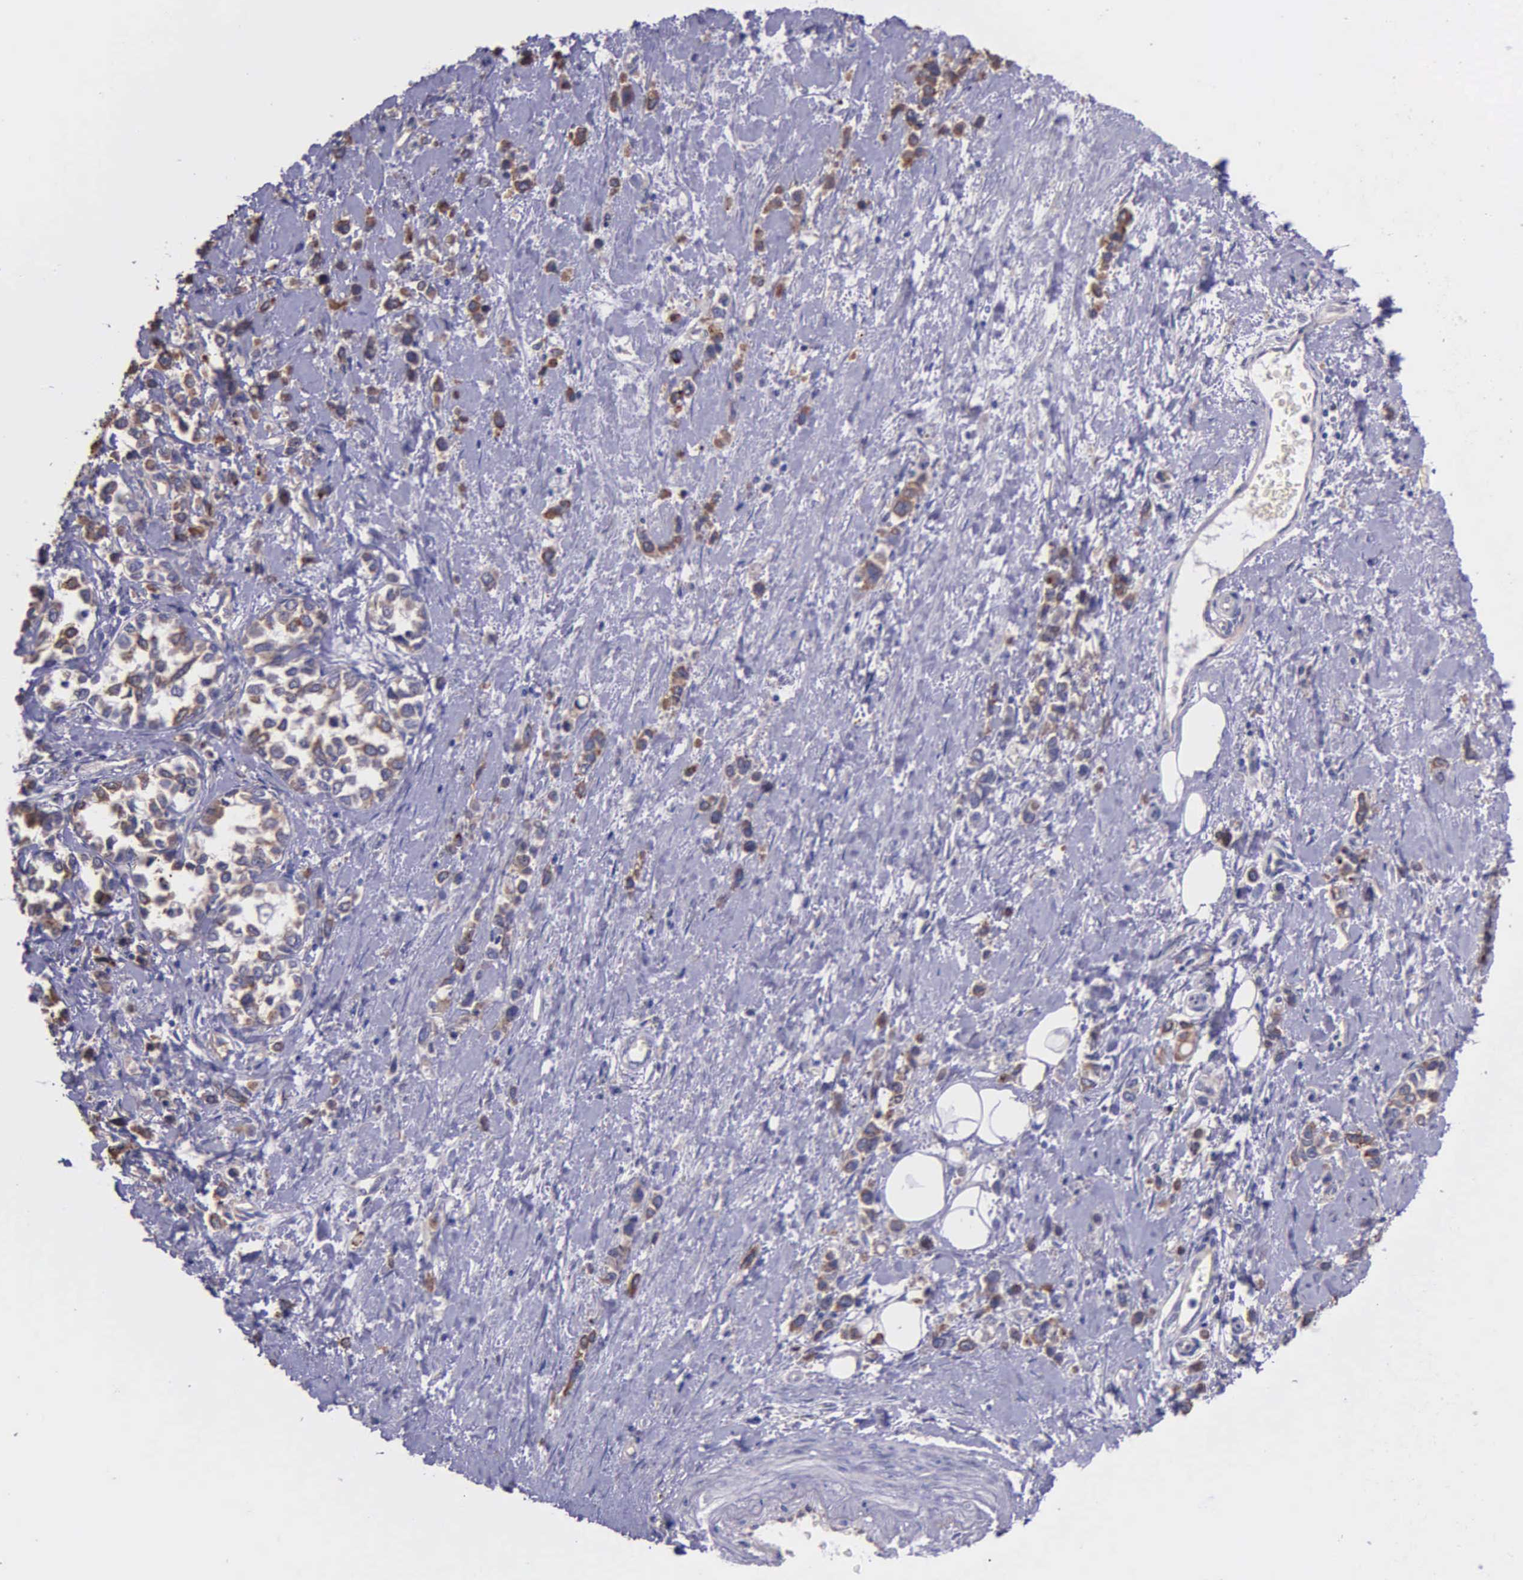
{"staining": {"intensity": "weak", "quantity": ">75%", "location": "cytoplasmic/membranous"}, "tissue": "stomach cancer", "cell_type": "Tumor cells", "image_type": "cancer", "snomed": [{"axis": "morphology", "description": "Adenocarcinoma, NOS"}, {"axis": "topography", "description": "Stomach, upper"}], "caption": "Immunohistochemistry (IHC) of stomach cancer demonstrates low levels of weak cytoplasmic/membranous positivity in approximately >75% of tumor cells.", "gene": "ZC3H12B", "patient": {"sex": "male", "age": 76}}